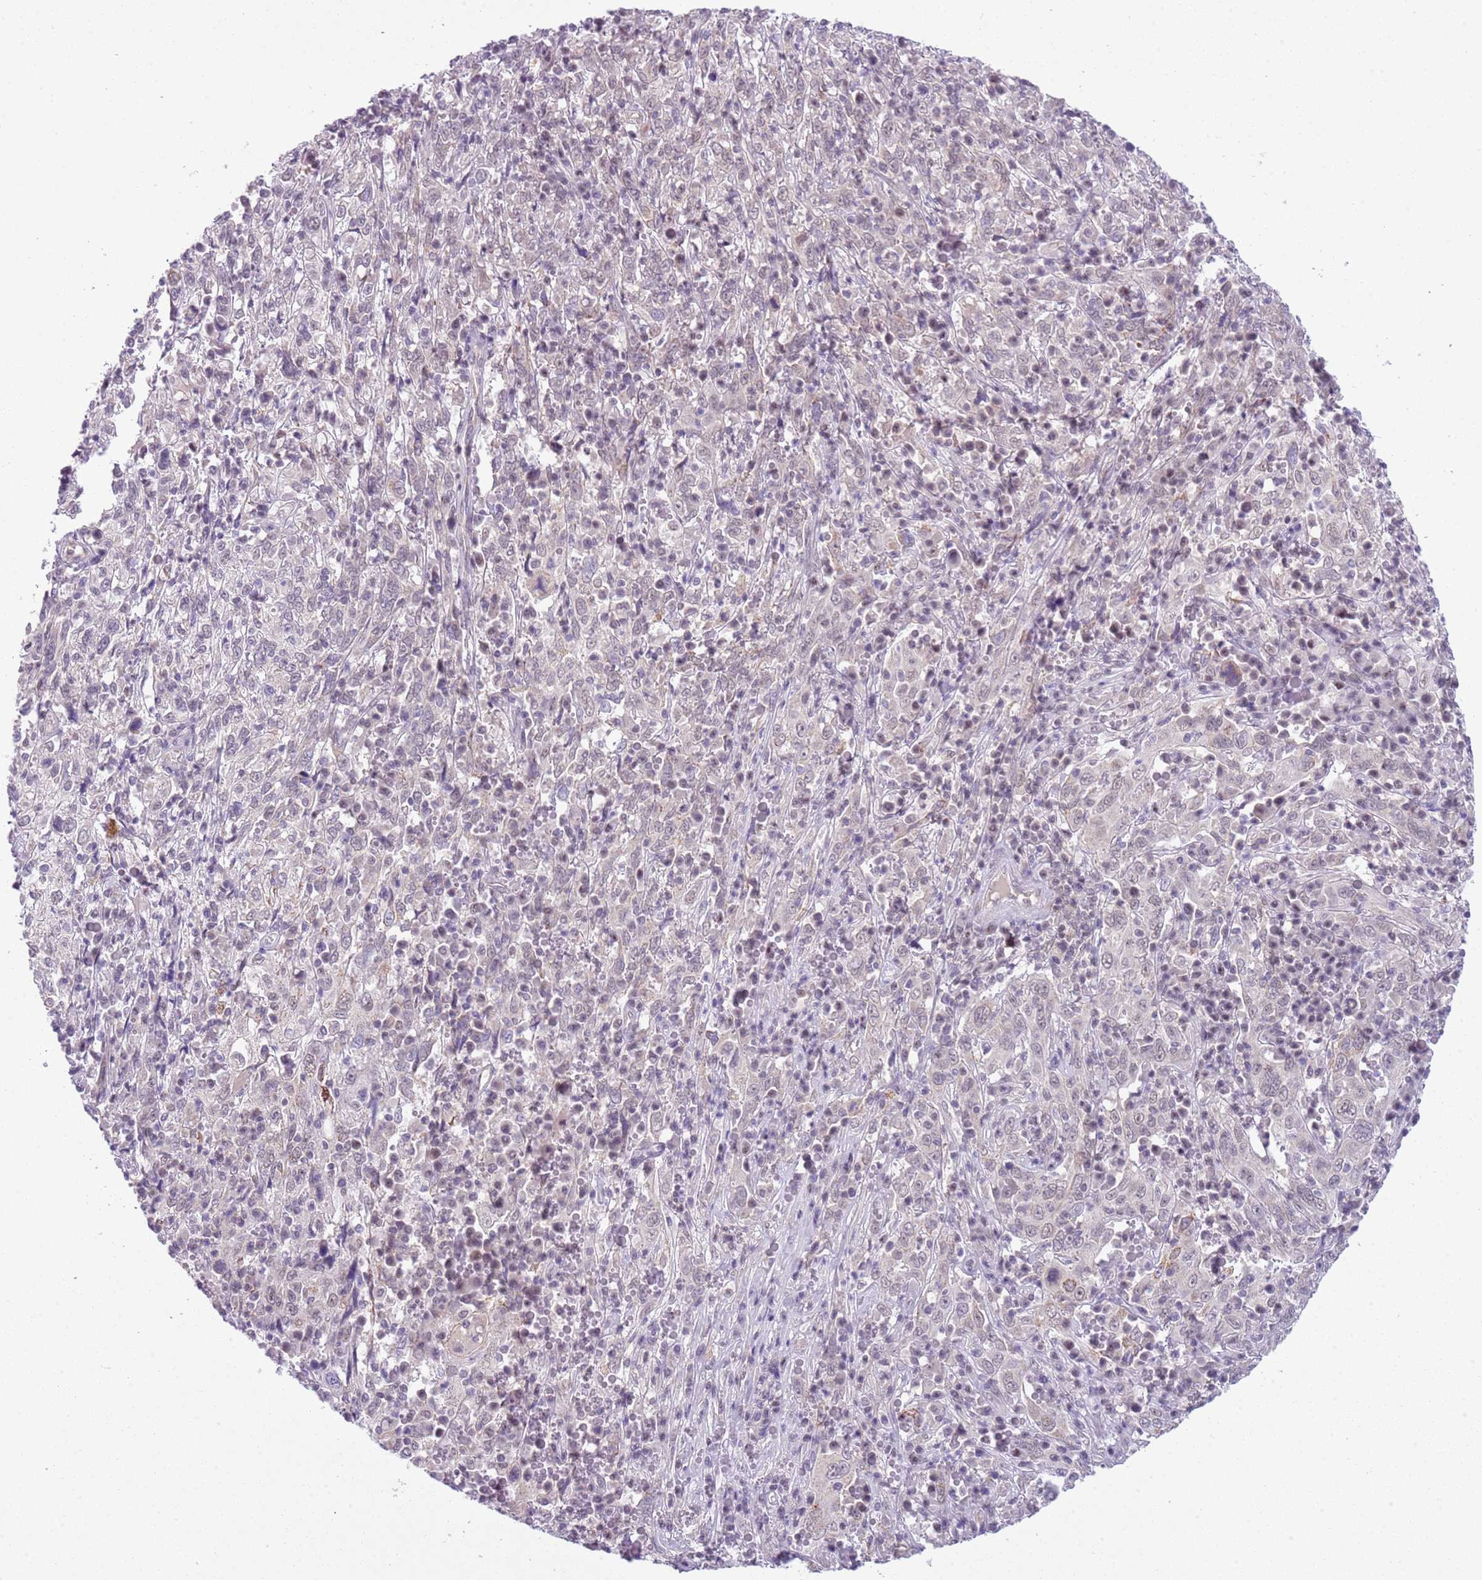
{"staining": {"intensity": "negative", "quantity": "none", "location": "none"}, "tissue": "cervical cancer", "cell_type": "Tumor cells", "image_type": "cancer", "snomed": [{"axis": "morphology", "description": "Squamous cell carcinoma, NOS"}, {"axis": "topography", "description": "Cervix"}], "caption": "Squamous cell carcinoma (cervical) was stained to show a protein in brown. There is no significant expression in tumor cells.", "gene": "FAM120C", "patient": {"sex": "female", "age": 46}}